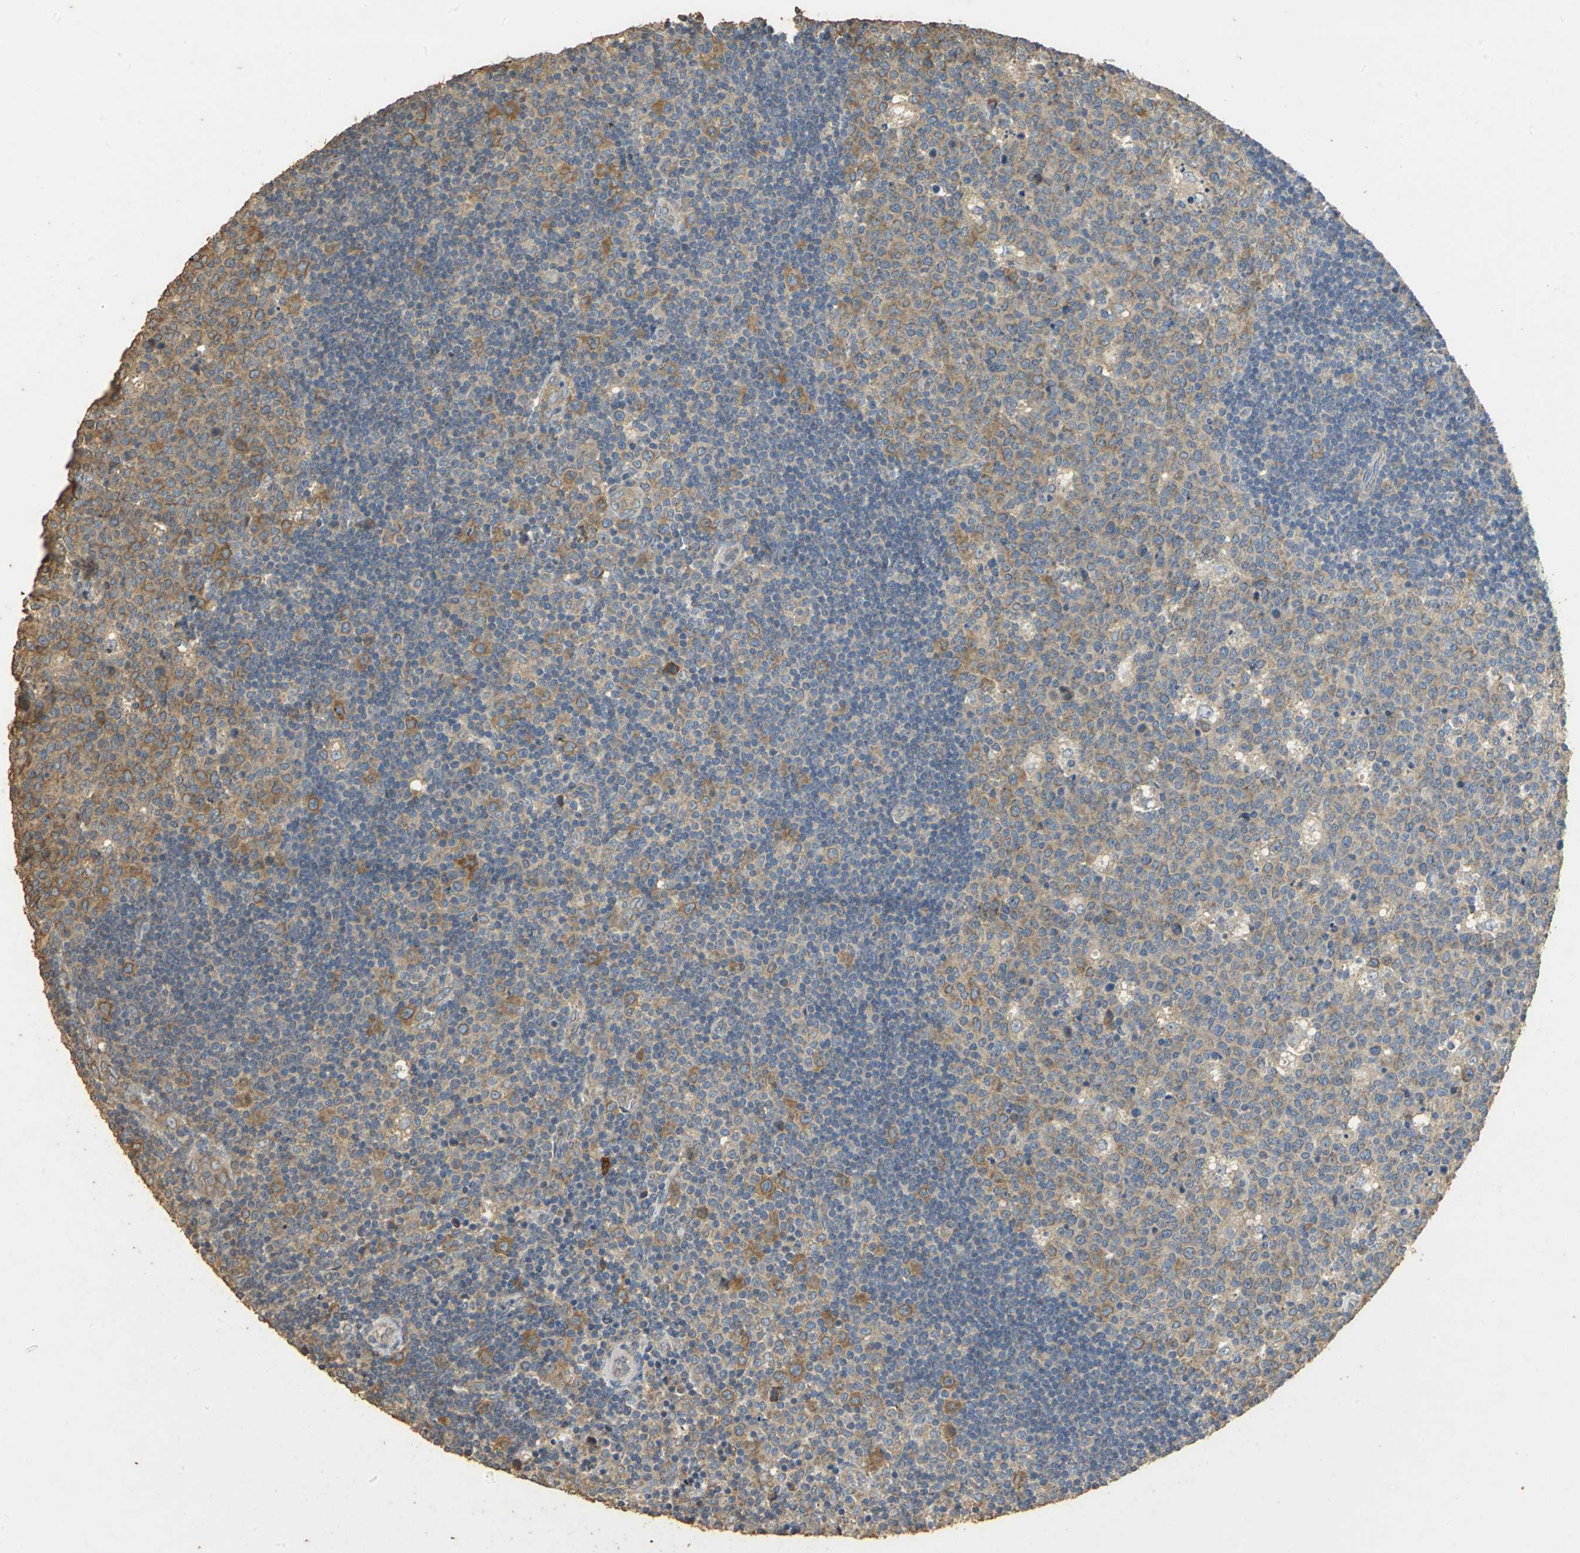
{"staining": {"intensity": "moderate", "quantity": "<25%", "location": "cytoplasmic/membranous"}, "tissue": "lymph node", "cell_type": "Germinal center cells", "image_type": "normal", "snomed": [{"axis": "morphology", "description": "Normal tissue, NOS"}, {"axis": "topography", "description": "Lymph node"}, {"axis": "topography", "description": "Salivary gland"}], "caption": "Protein staining demonstrates moderate cytoplasmic/membranous positivity in about <25% of germinal center cells in normal lymph node. (DAB IHC with brightfield microscopy, high magnification).", "gene": "ACSL4", "patient": {"sex": "male", "age": 8}}